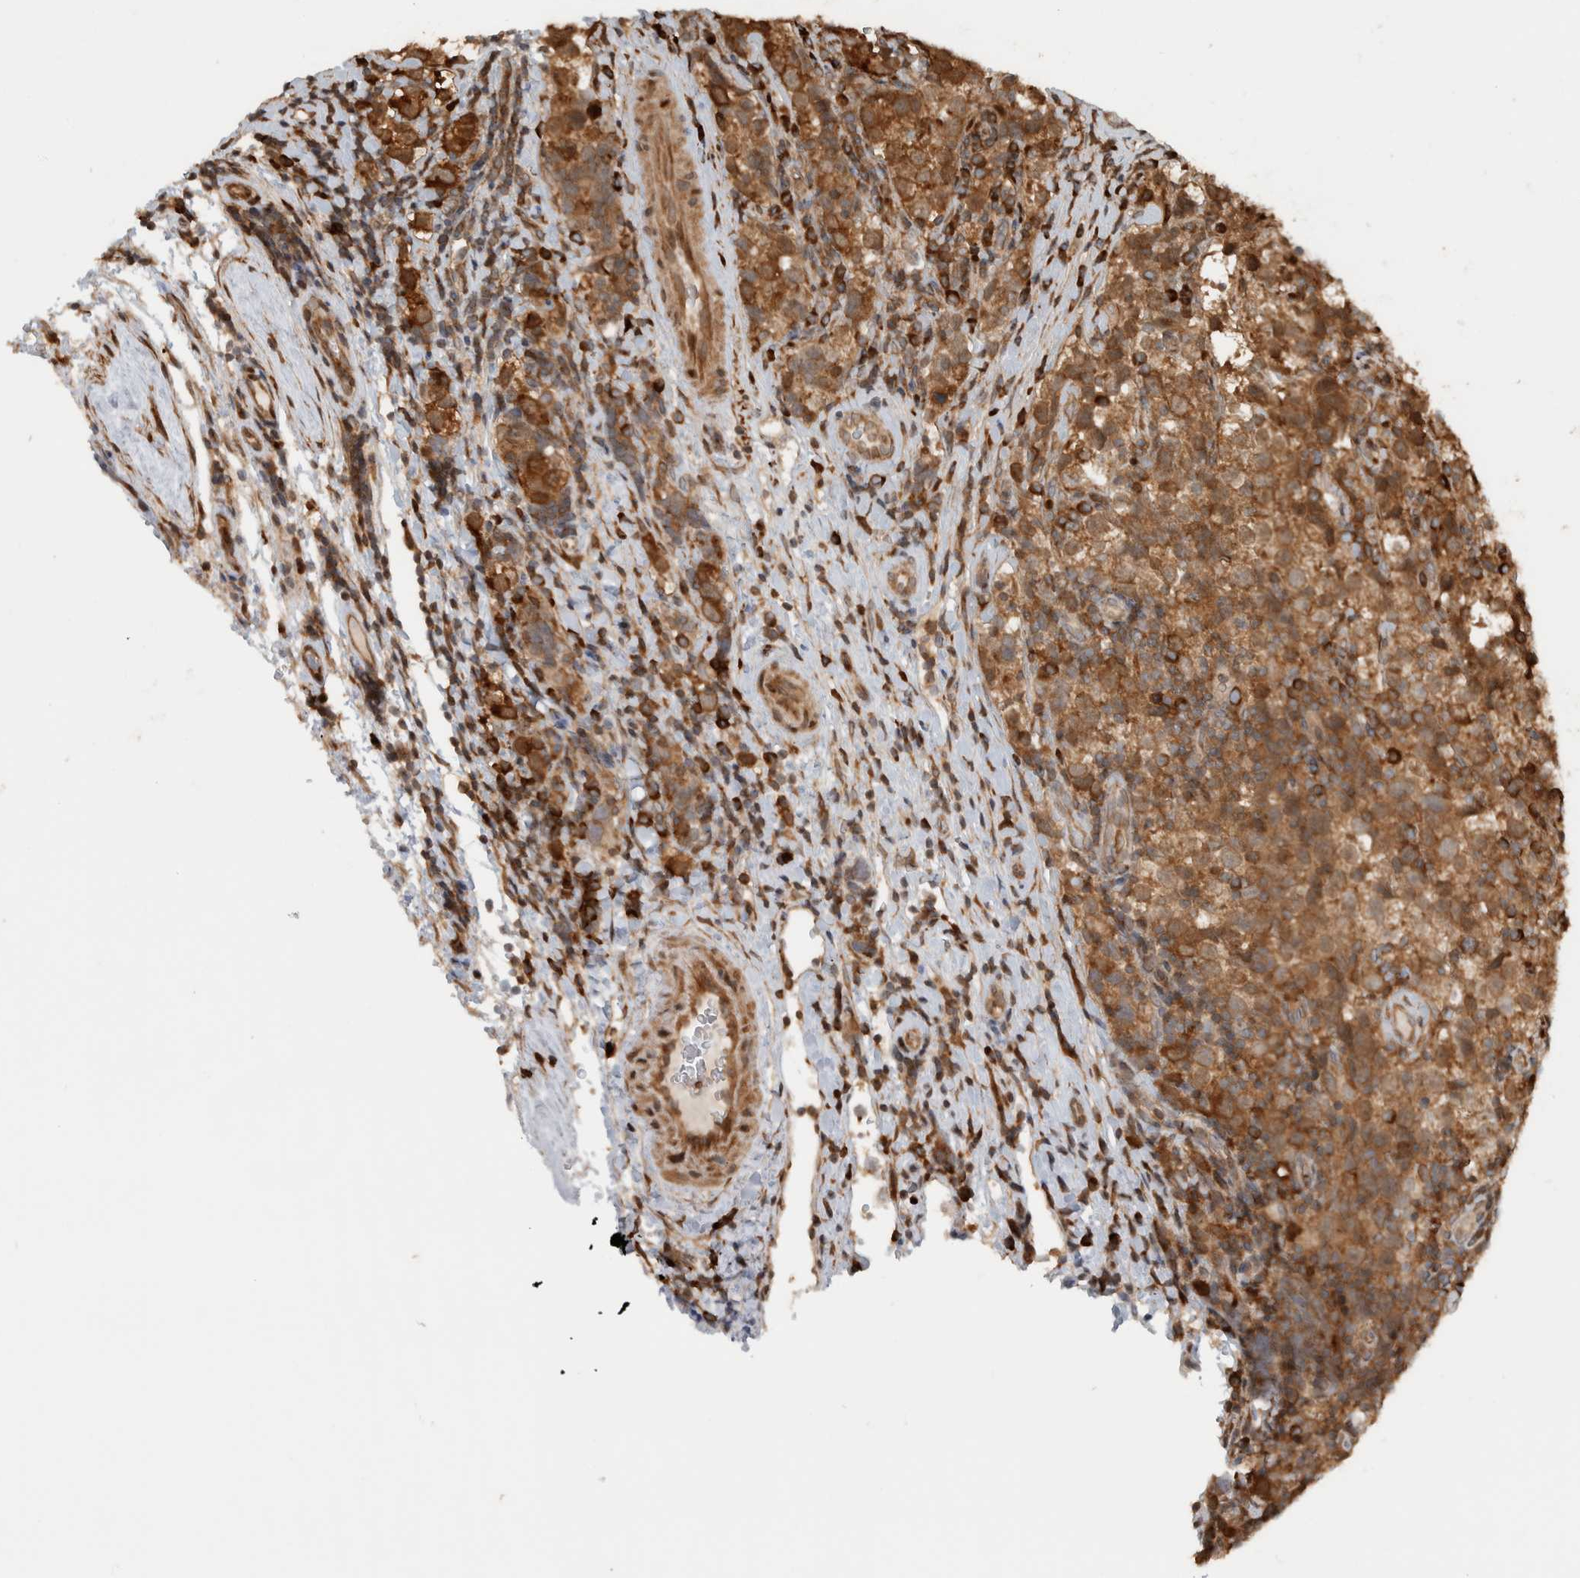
{"staining": {"intensity": "strong", "quantity": ">75%", "location": "cytoplasmic/membranous"}, "tissue": "testis cancer", "cell_type": "Tumor cells", "image_type": "cancer", "snomed": [{"axis": "morphology", "description": "Normal tissue, NOS"}, {"axis": "morphology", "description": "Seminoma, NOS"}, {"axis": "topography", "description": "Testis"}], "caption": "Protein staining reveals strong cytoplasmic/membranous expression in about >75% of tumor cells in testis cancer.", "gene": "CNTROB", "patient": {"sex": "male", "age": 43}}